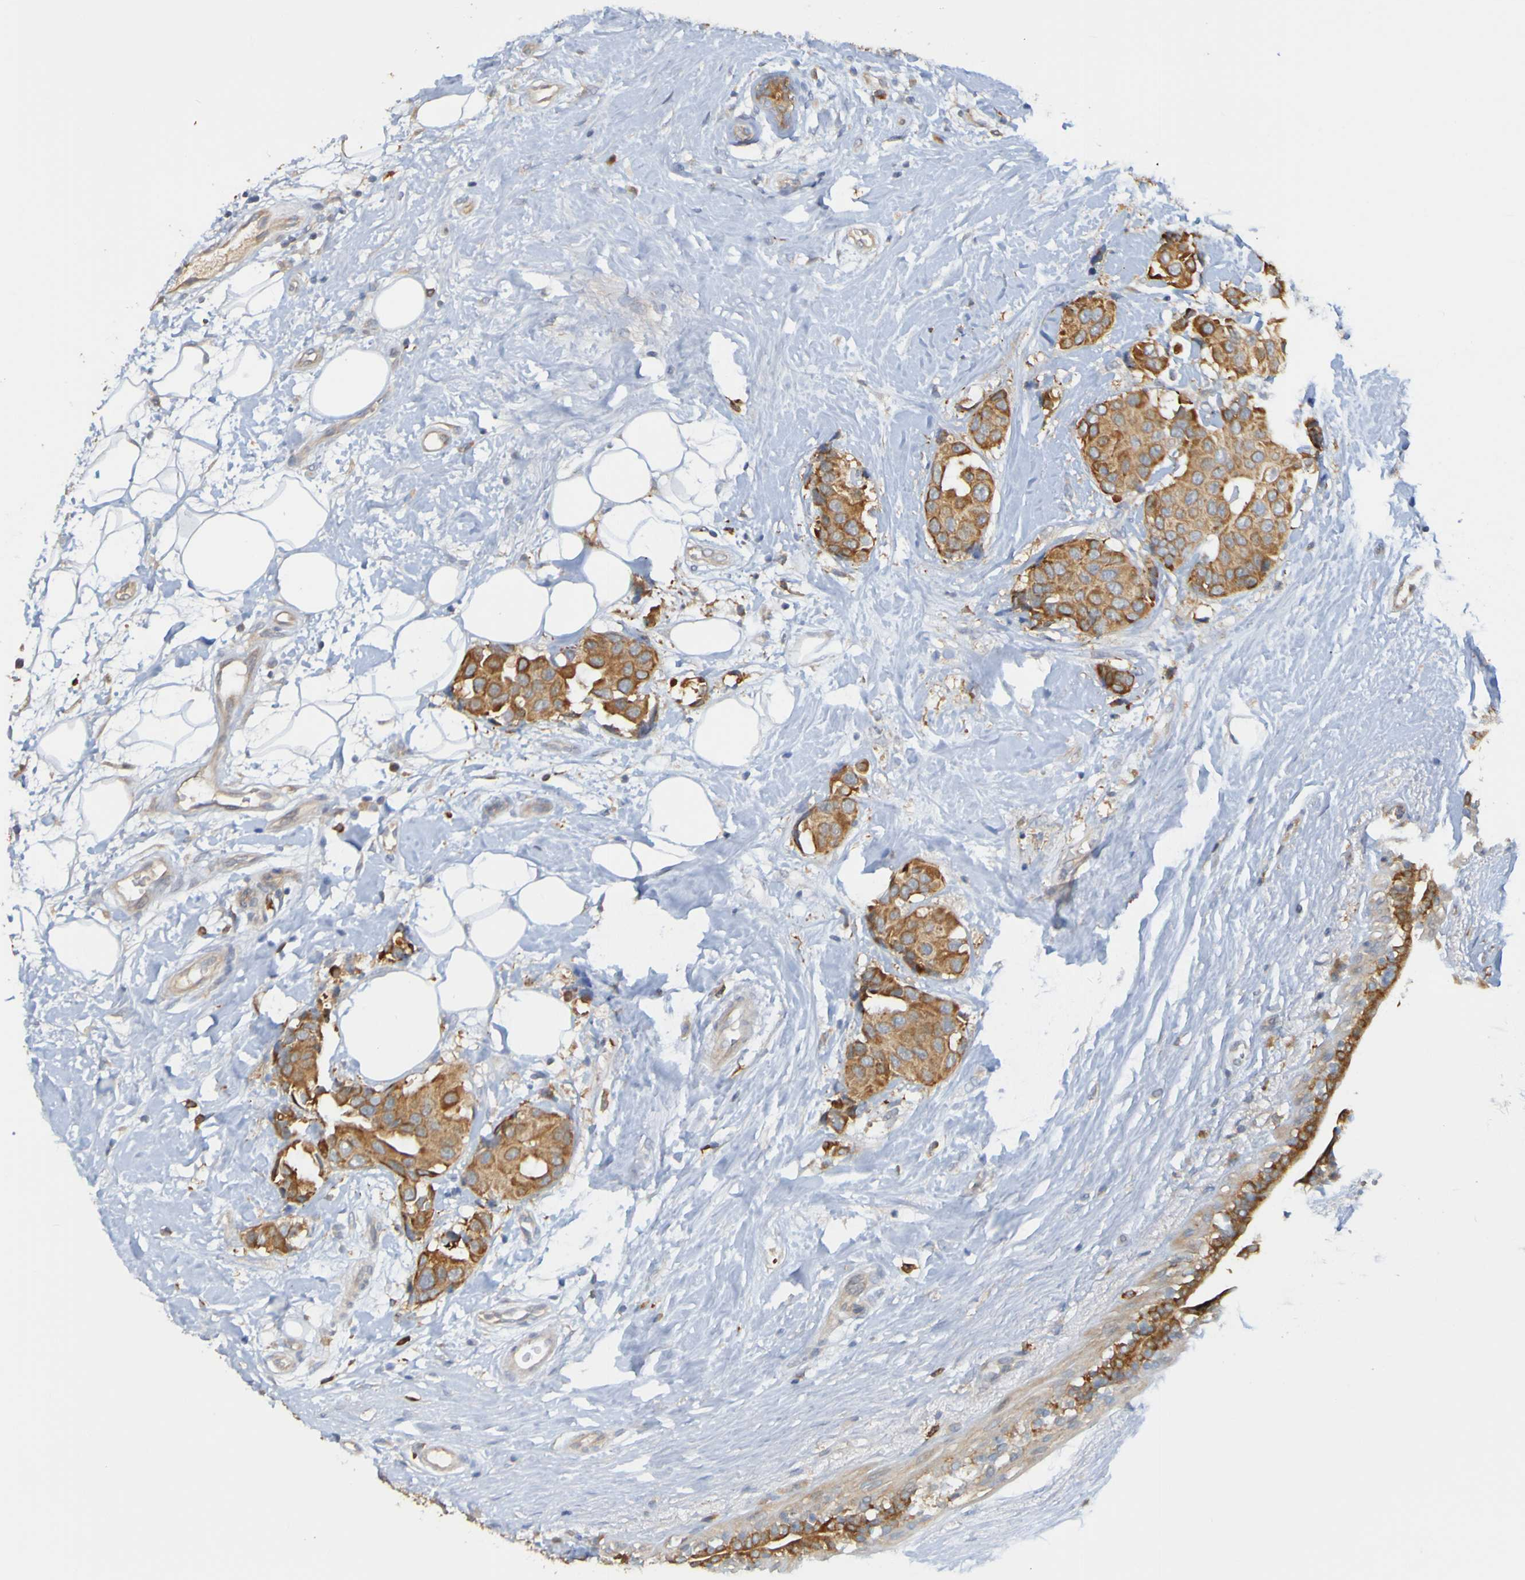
{"staining": {"intensity": "strong", "quantity": ">75%", "location": "cytoplasmic/membranous"}, "tissue": "breast cancer", "cell_type": "Tumor cells", "image_type": "cancer", "snomed": [{"axis": "morphology", "description": "Normal tissue, NOS"}, {"axis": "morphology", "description": "Duct carcinoma"}, {"axis": "topography", "description": "Breast"}], "caption": "Breast cancer (invasive ductal carcinoma) stained for a protein demonstrates strong cytoplasmic/membranous positivity in tumor cells.", "gene": "NAV2", "patient": {"sex": "female", "age": 39}}